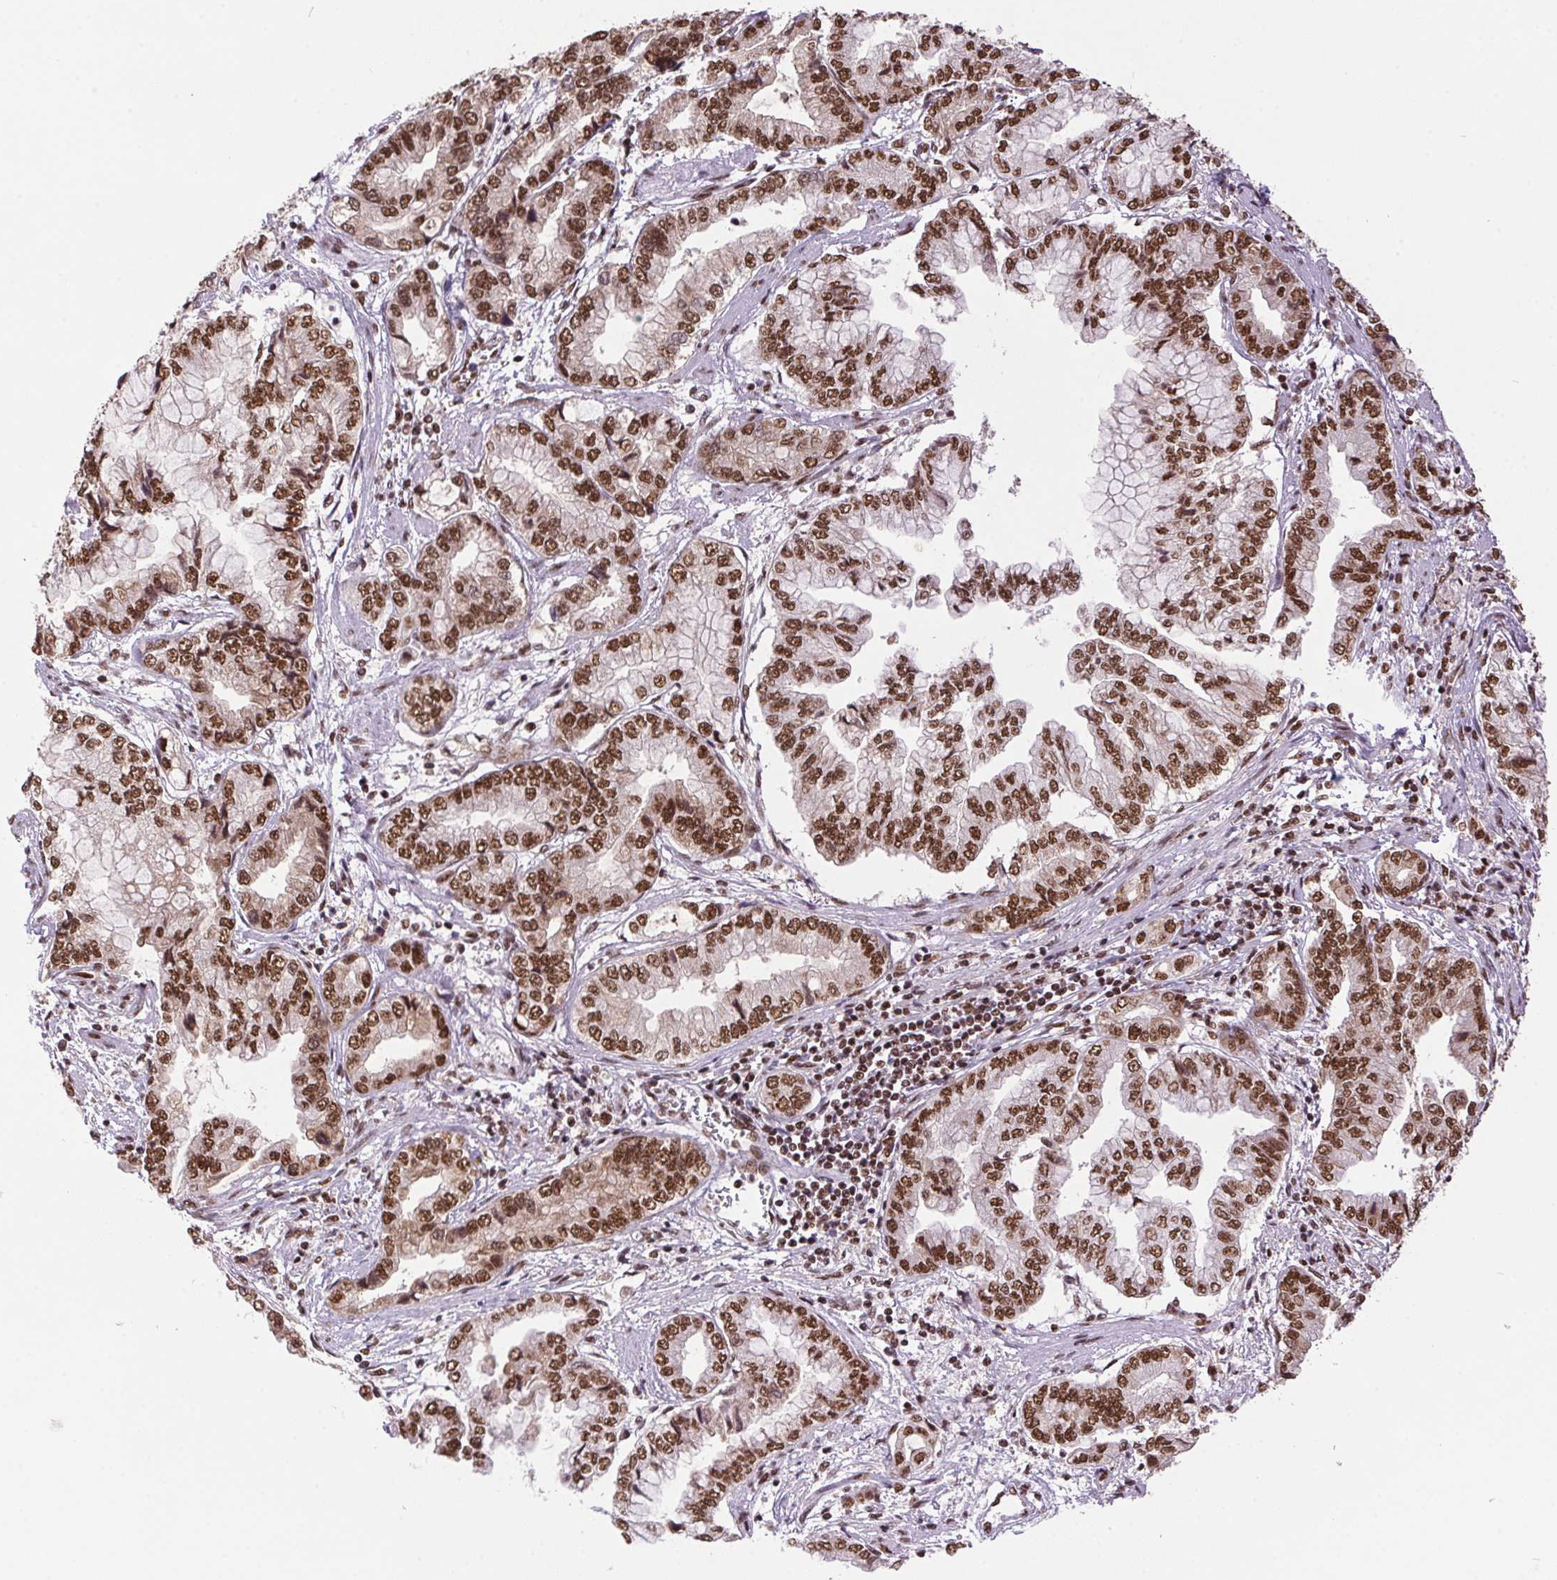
{"staining": {"intensity": "moderate", "quantity": ">75%", "location": "nuclear"}, "tissue": "stomach cancer", "cell_type": "Tumor cells", "image_type": "cancer", "snomed": [{"axis": "morphology", "description": "Adenocarcinoma, NOS"}, {"axis": "topography", "description": "Stomach, upper"}], "caption": "Immunohistochemical staining of human stomach adenocarcinoma demonstrates medium levels of moderate nuclear positivity in approximately >75% of tumor cells.", "gene": "ZNF207", "patient": {"sex": "female", "age": 74}}